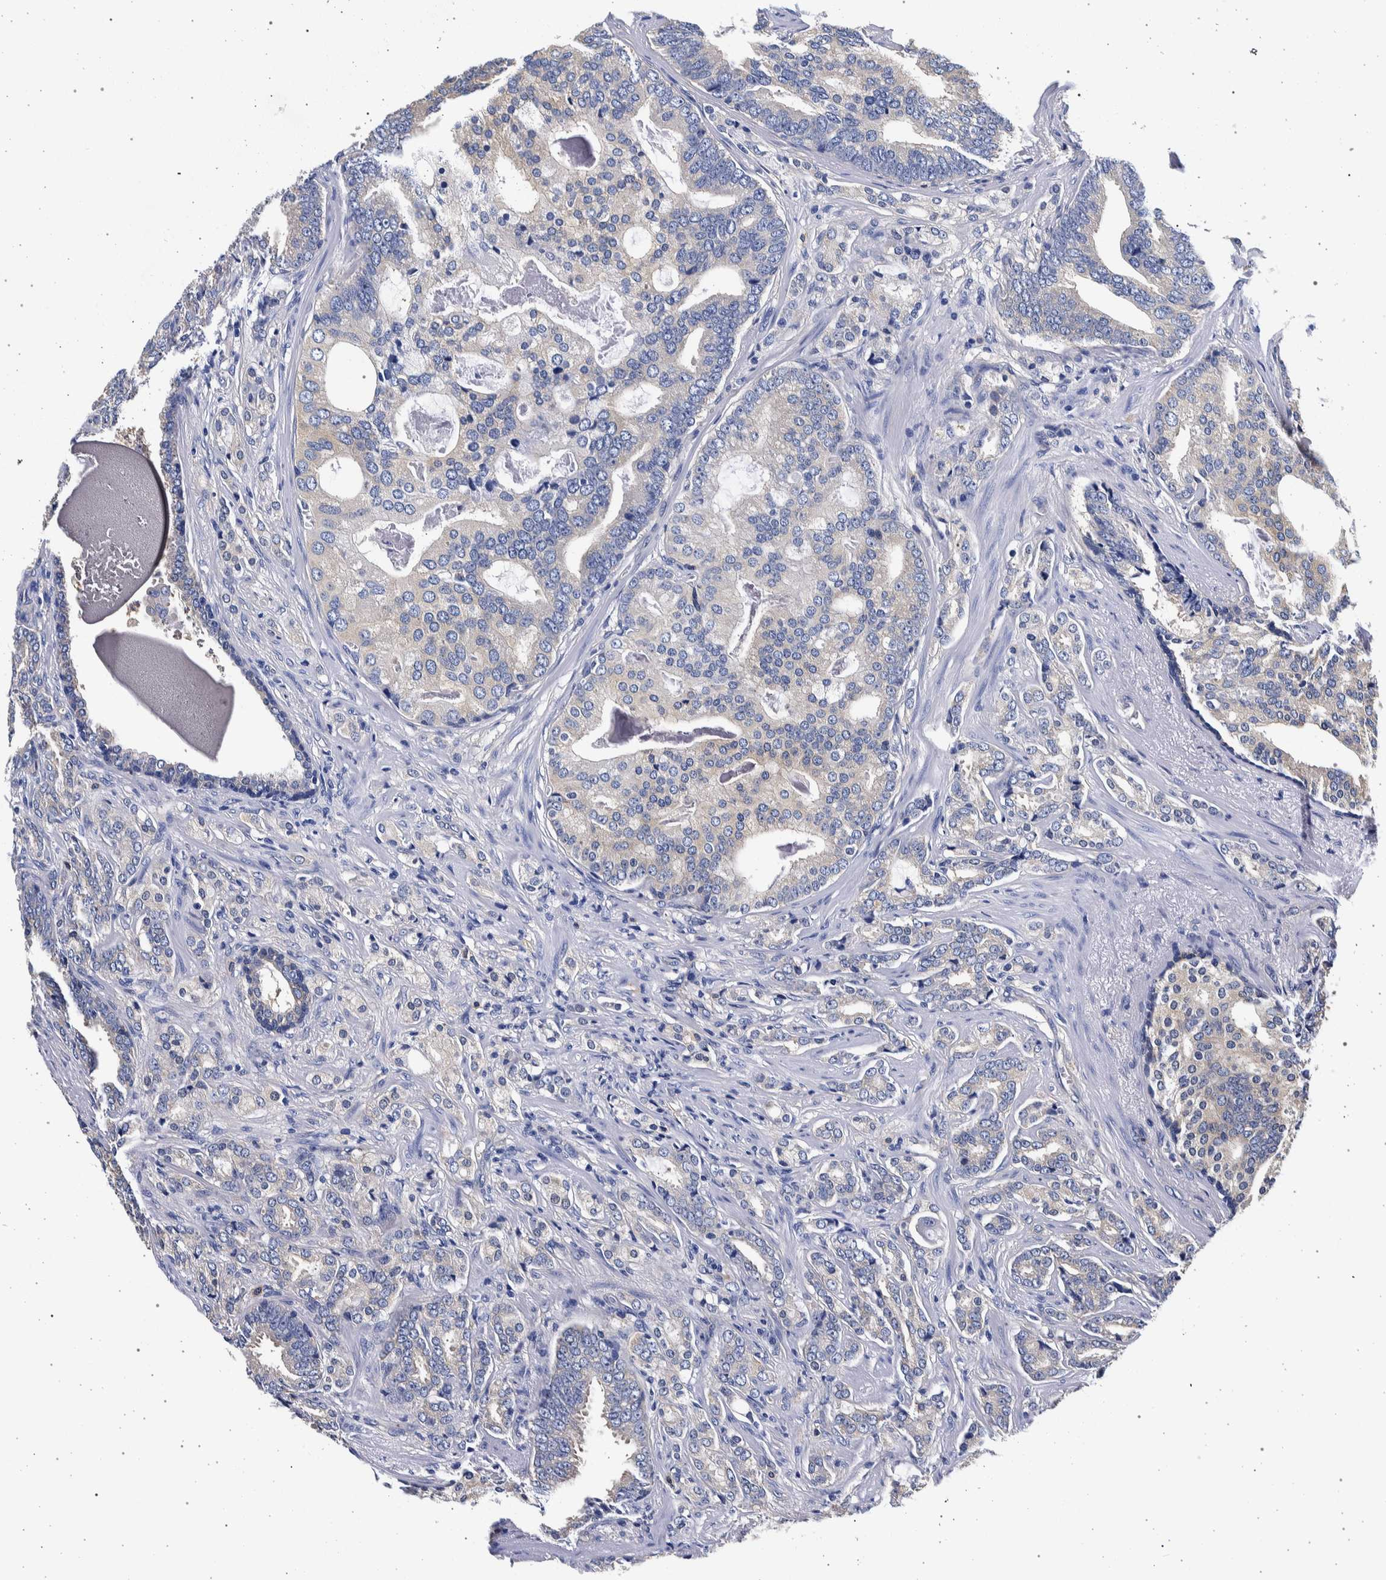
{"staining": {"intensity": "negative", "quantity": "none", "location": "none"}, "tissue": "prostate cancer", "cell_type": "Tumor cells", "image_type": "cancer", "snomed": [{"axis": "morphology", "description": "Adenocarcinoma, Low grade"}, {"axis": "topography", "description": "Prostate"}], "caption": "IHC image of neoplastic tissue: prostate cancer (low-grade adenocarcinoma) stained with DAB demonstrates no significant protein positivity in tumor cells.", "gene": "NIBAN2", "patient": {"sex": "male", "age": 58}}